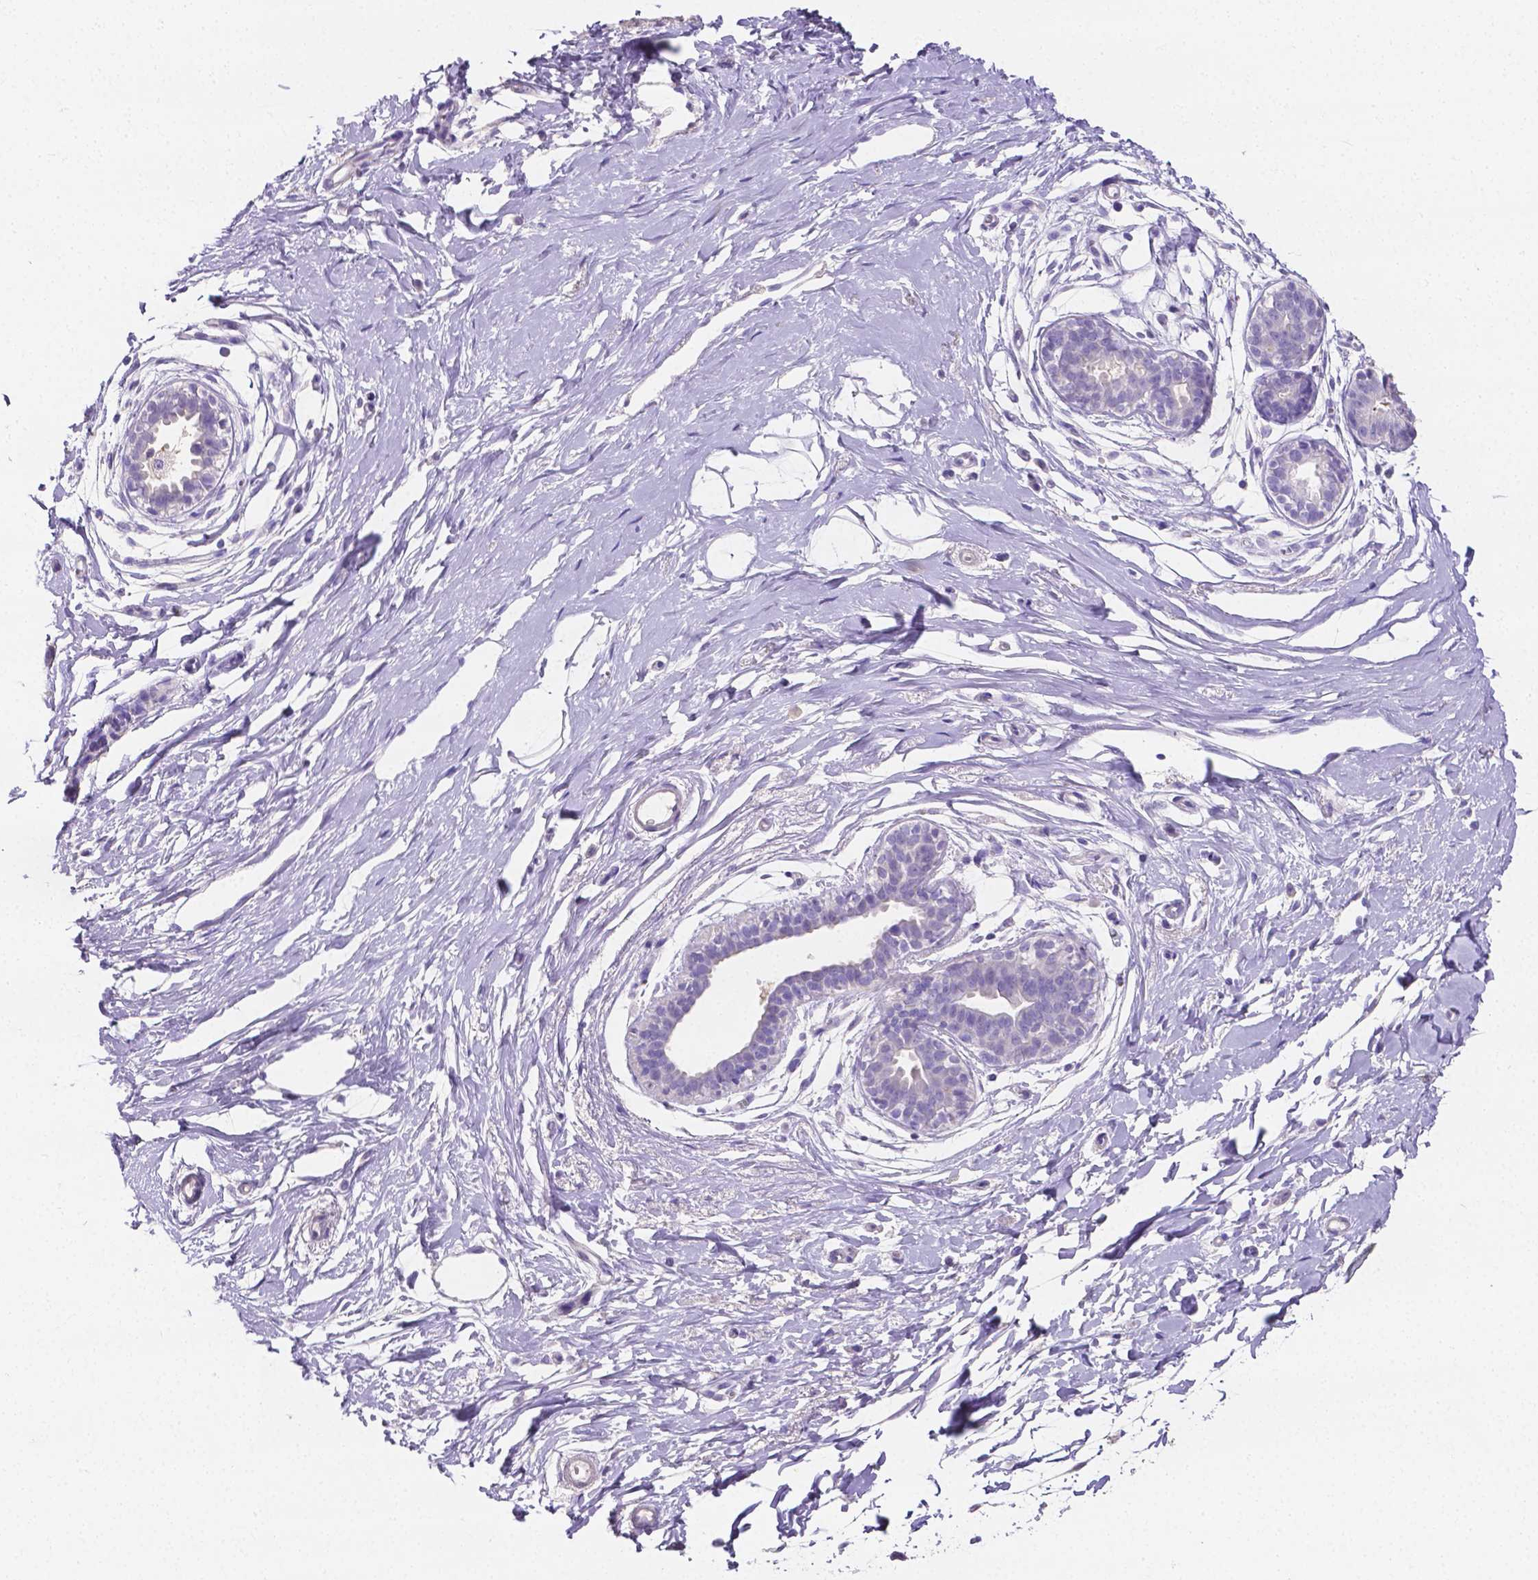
{"staining": {"intensity": "negative", "quantity": "none", "location": "none"}, "tissue": "breast", "cell_type": "Adipocytes", "image_type": "normal", "snomed": [{"axis": "morphology", "description": "Normal tissue, NOS"}, {"axis": "topography", "description": "Breast"}], "caption": "Immunohistochemical staining of normal breast shows no significant expression in adipocytes. Brightfield microscopy of immunohistochemistry stained with DAB (brown) and hematoxylin (blue), captured at high magnification.", "gene": "SLC22A2", "patient": {"sex": "female", "age": 49}}